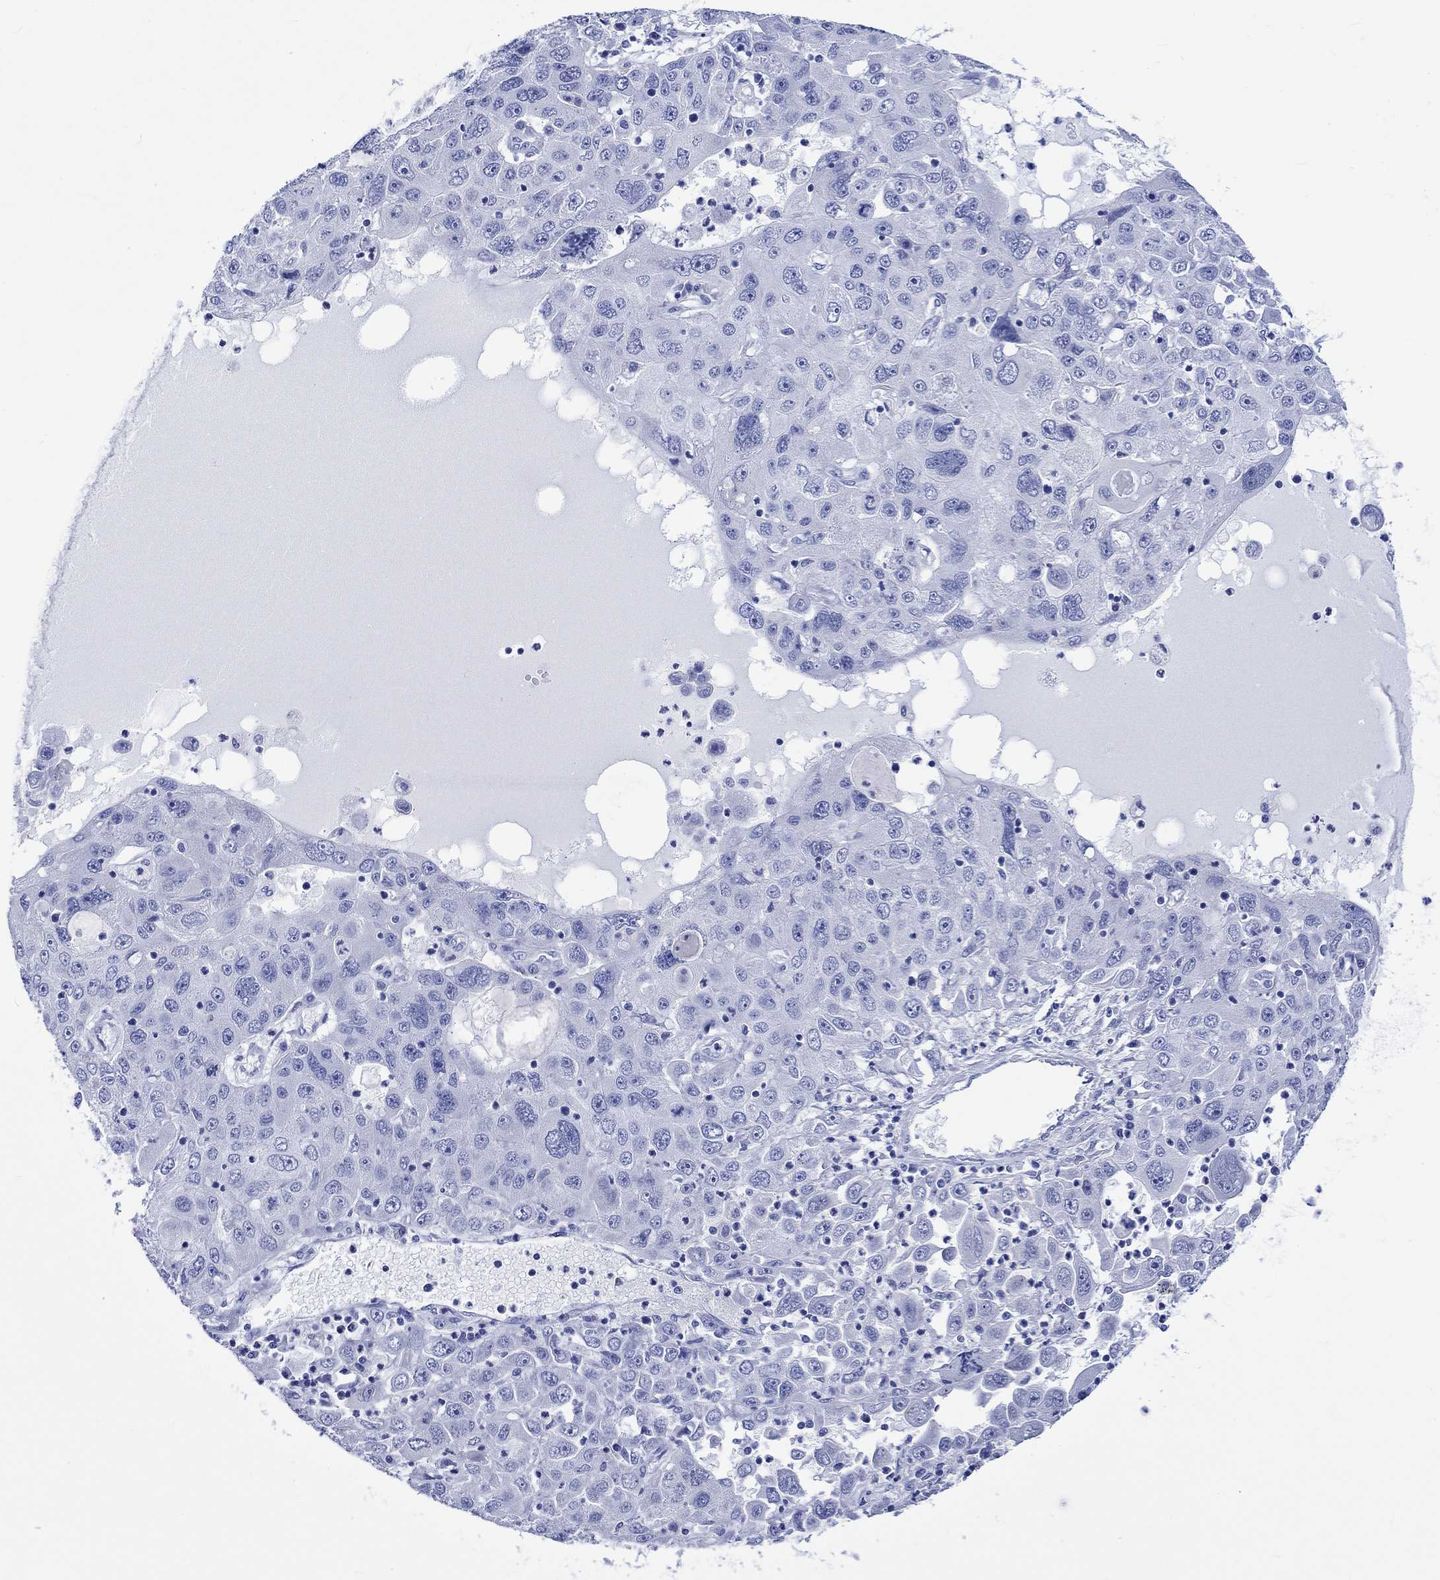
{"staining": {"intensity": "negative", "quantity": "none", "location": "none"}, "tissue": "stomach cancer", "cell_type": "Tumor cells", "image_type": "cancer", "snomed": [{"axis": "morphology", "description": "Adenocarcinoma, NOS"}, {"axis": "topography", "description": "Stomach"}], "caption": "A high-resolution histopathology image shows IHC staining of stomach cancer (adenocarcinoma), which shows no significant expression in tumor cells.", "gene": "HARBI1", "patient": {"sex": "male", "age": 56}}